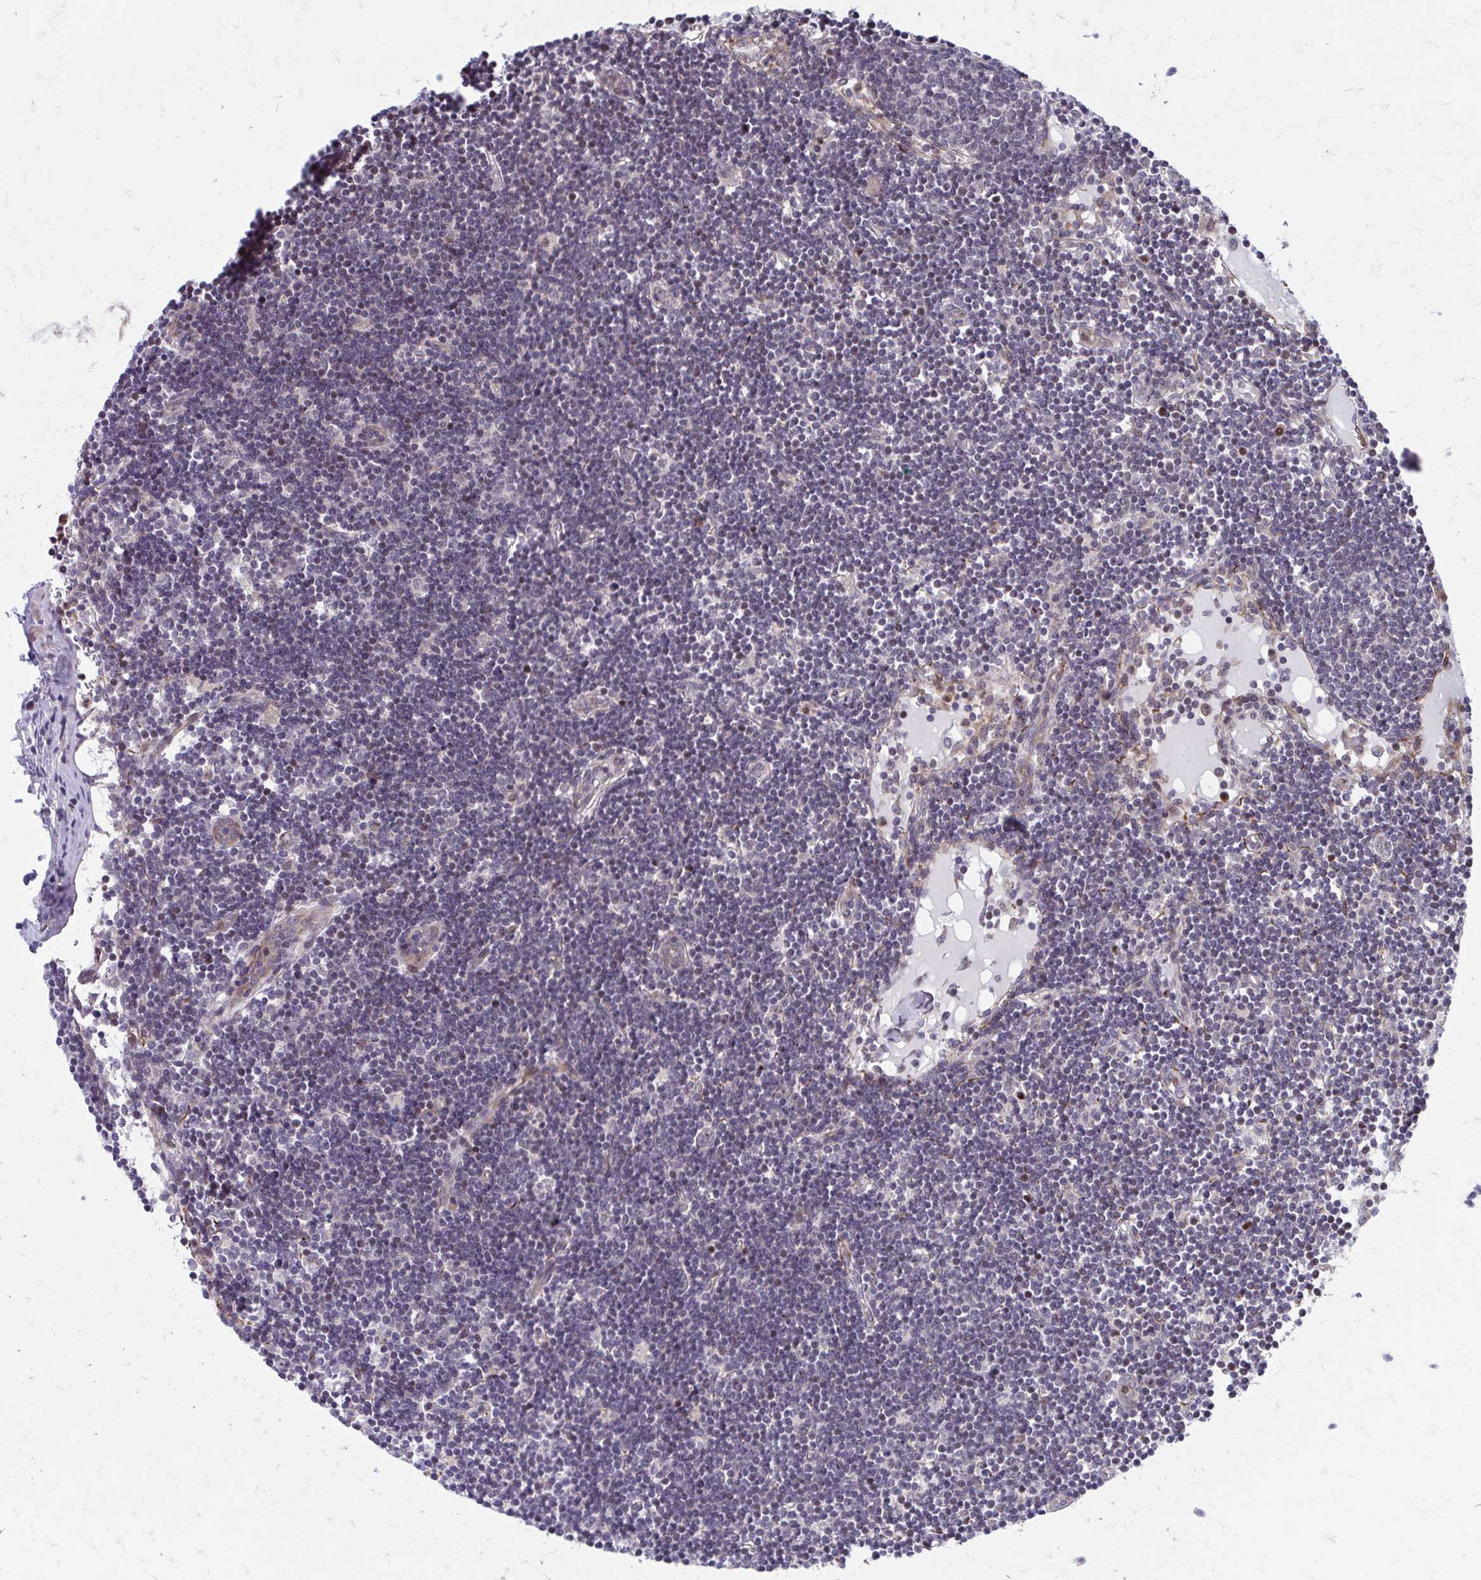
{"staining": {"intensity": "moderate", "quantity": "<25%", "location": "nuclear"}, "tissue": "lymph node", "cell_type": "Germinal center cells", "image_type": "normal", "snomed": [{"axis": "morphology", "description": "Normal tissue, NOS"}, {"axis": "topography", "description": "Lymph node"}], "caption": "Normal lymph node exhibits moderate nuclear positivity in approximately <25% of germinal center cells, visualized by immunohistochemistry. (Brightfield microscopy of DAB IHC at high magnification).", "gene": "ANKRD30B", "patient": {"sex": "female", "age": 65}}